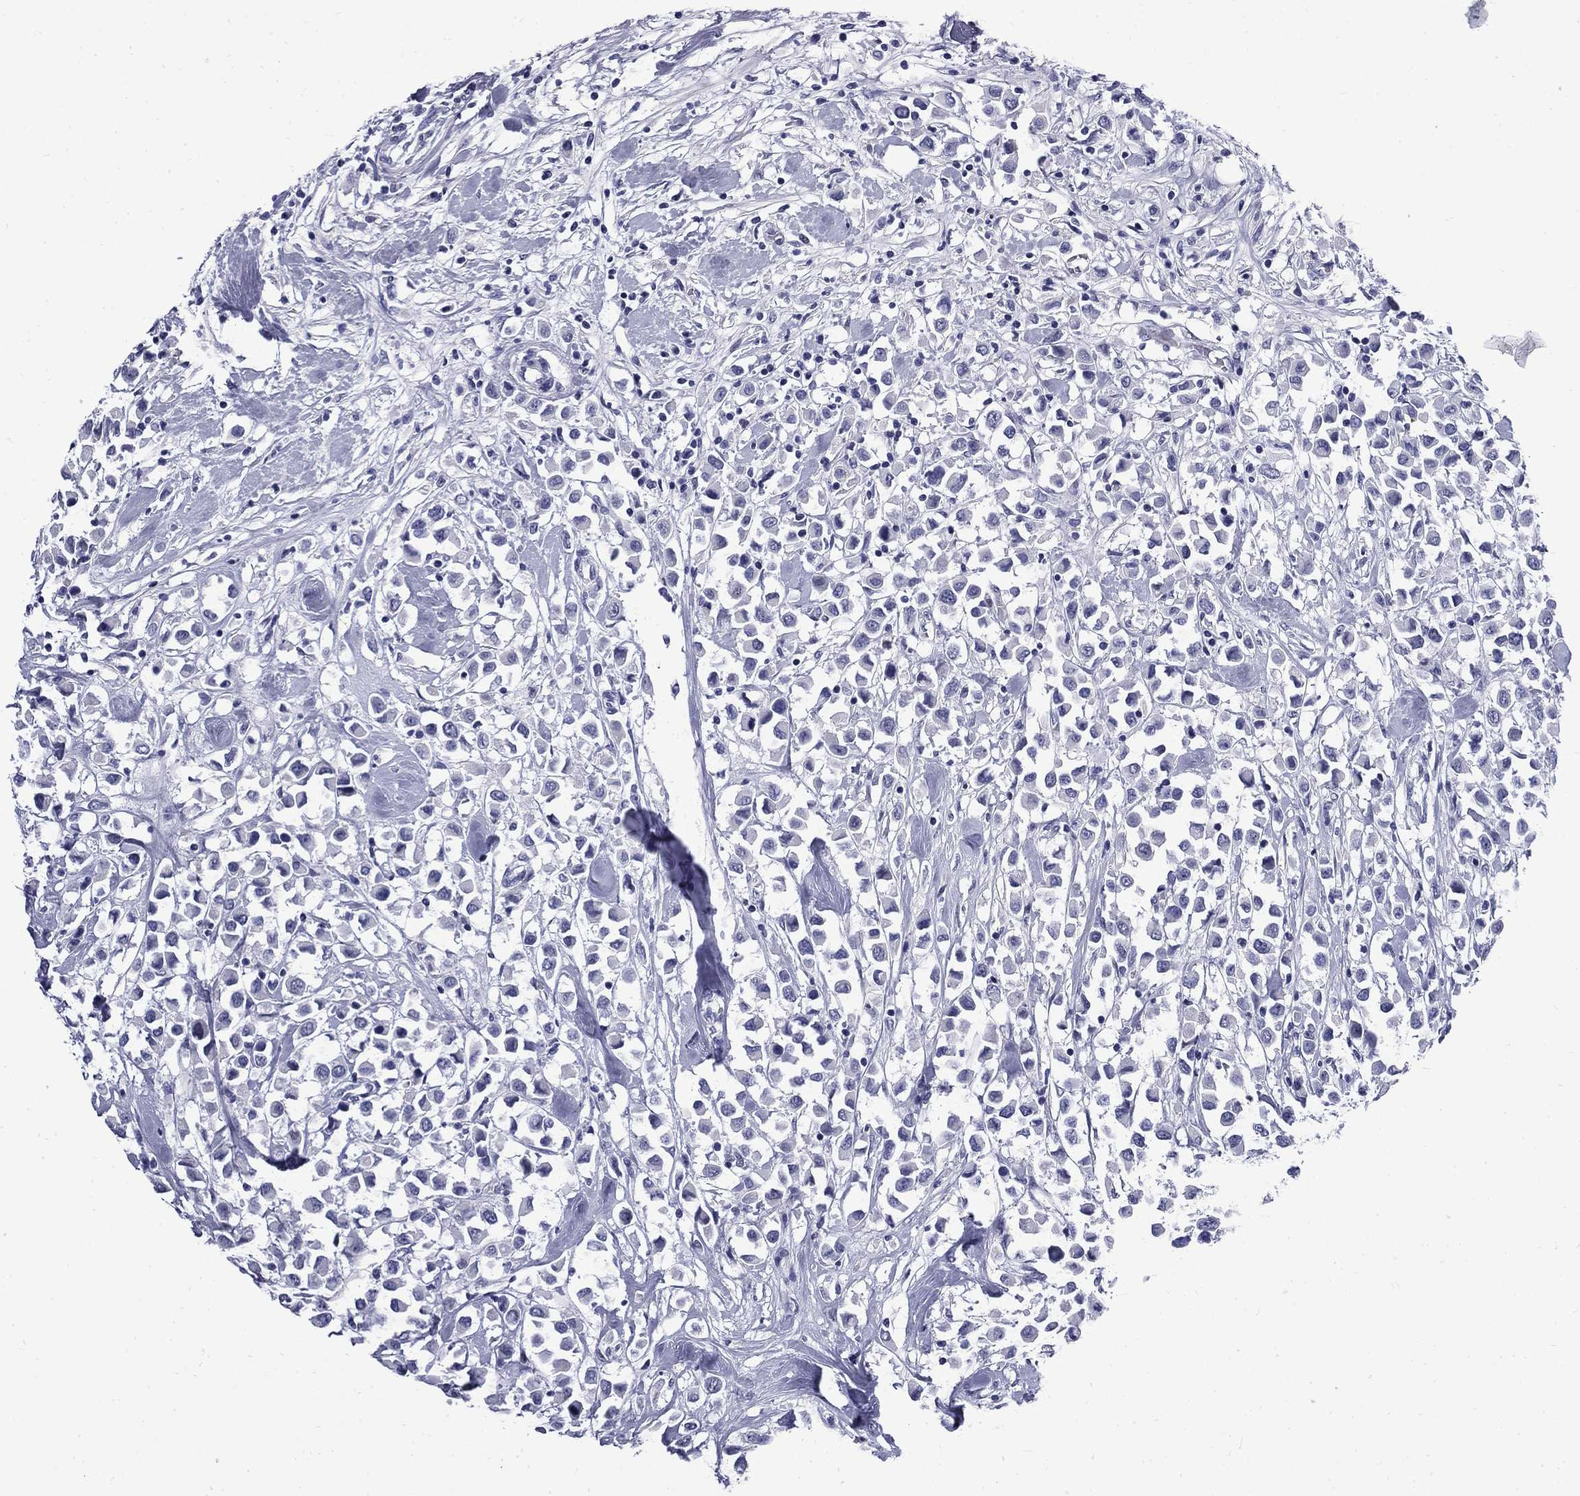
{"staining": {"intensity": "negative", "quantity": "none", "location": "none"}, "tissue": "breast cancer", "cell_type": "Tumor cells", "image_type": "cancer", "snomed": [{"axis": "morphology", "description": "Duct carcinoma"}, {"axis": "topography", "description": "Breast"}], "caption": "Immunohistochemical staining of breast cancer shows no significant expression in tumor cells. The staining was performed using DAB to visualize the protein expression in brown, while the nuclei were stained in blue with hematoxylin (Magnification: 20x).", "gene": "MGARP", "patient": {"sex": "female", "age": 61}}